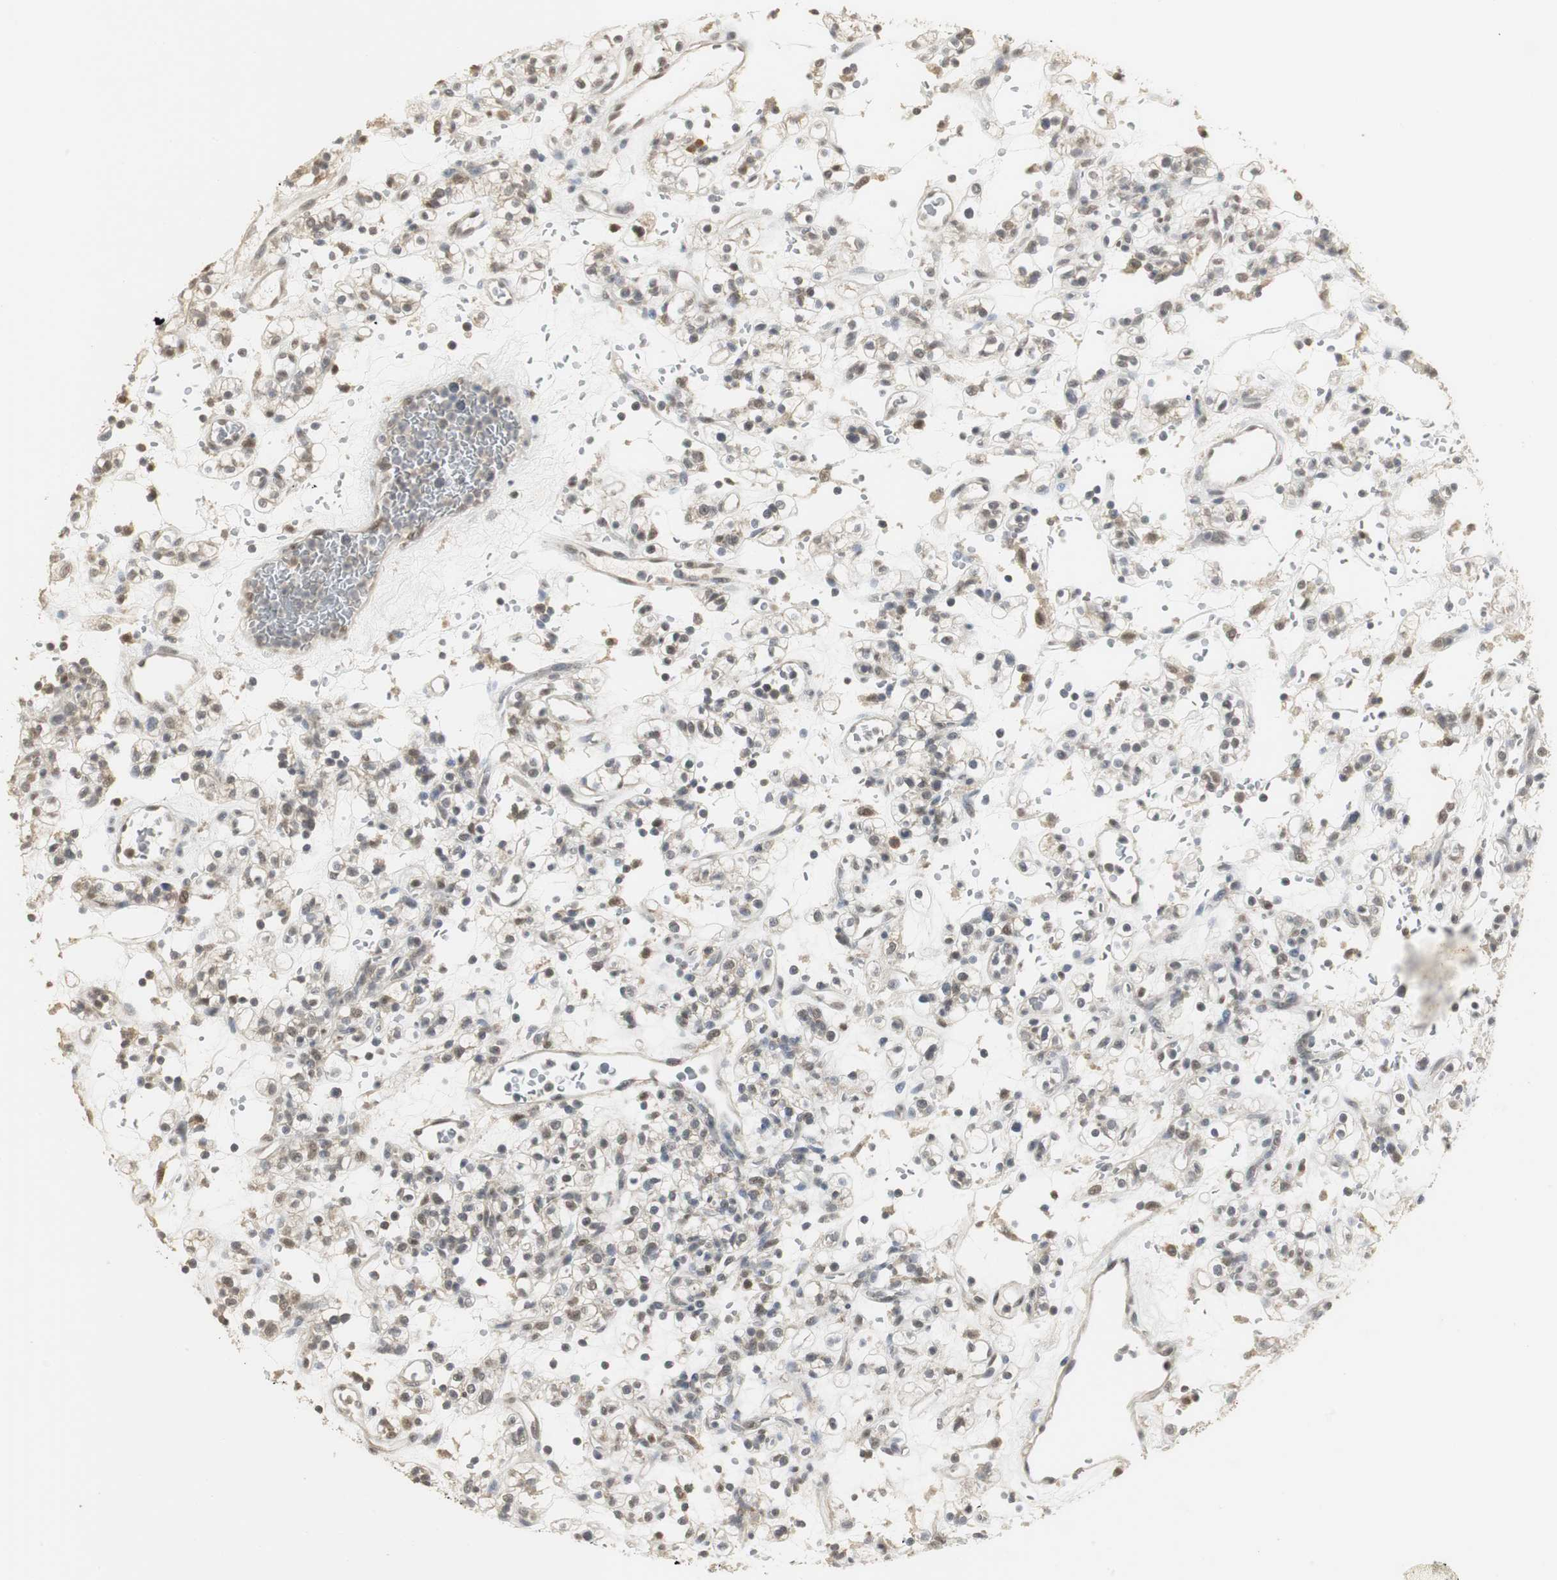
{"staining": {"intensity": "weak", "quantity": "<25%", "location": "nuclear"}, "tissue": "renal cancer", "cell_type": "Tumor cells", "image_type": "cancer", "snomed": [{"axis": "morphology", "description": "Normal tissue, NOS"}, {"axis": "morphology", "description": "Adenocarcinoma, NOS"}, {"axis": "topography", "description": "Kidney"}], "caption": "Immunohistochemical staining of renal adenocarcinoma reveals no significant positivity in tumor cells.", "gene": "ELOA", "patient": {"sex": "female", "age": 72}}